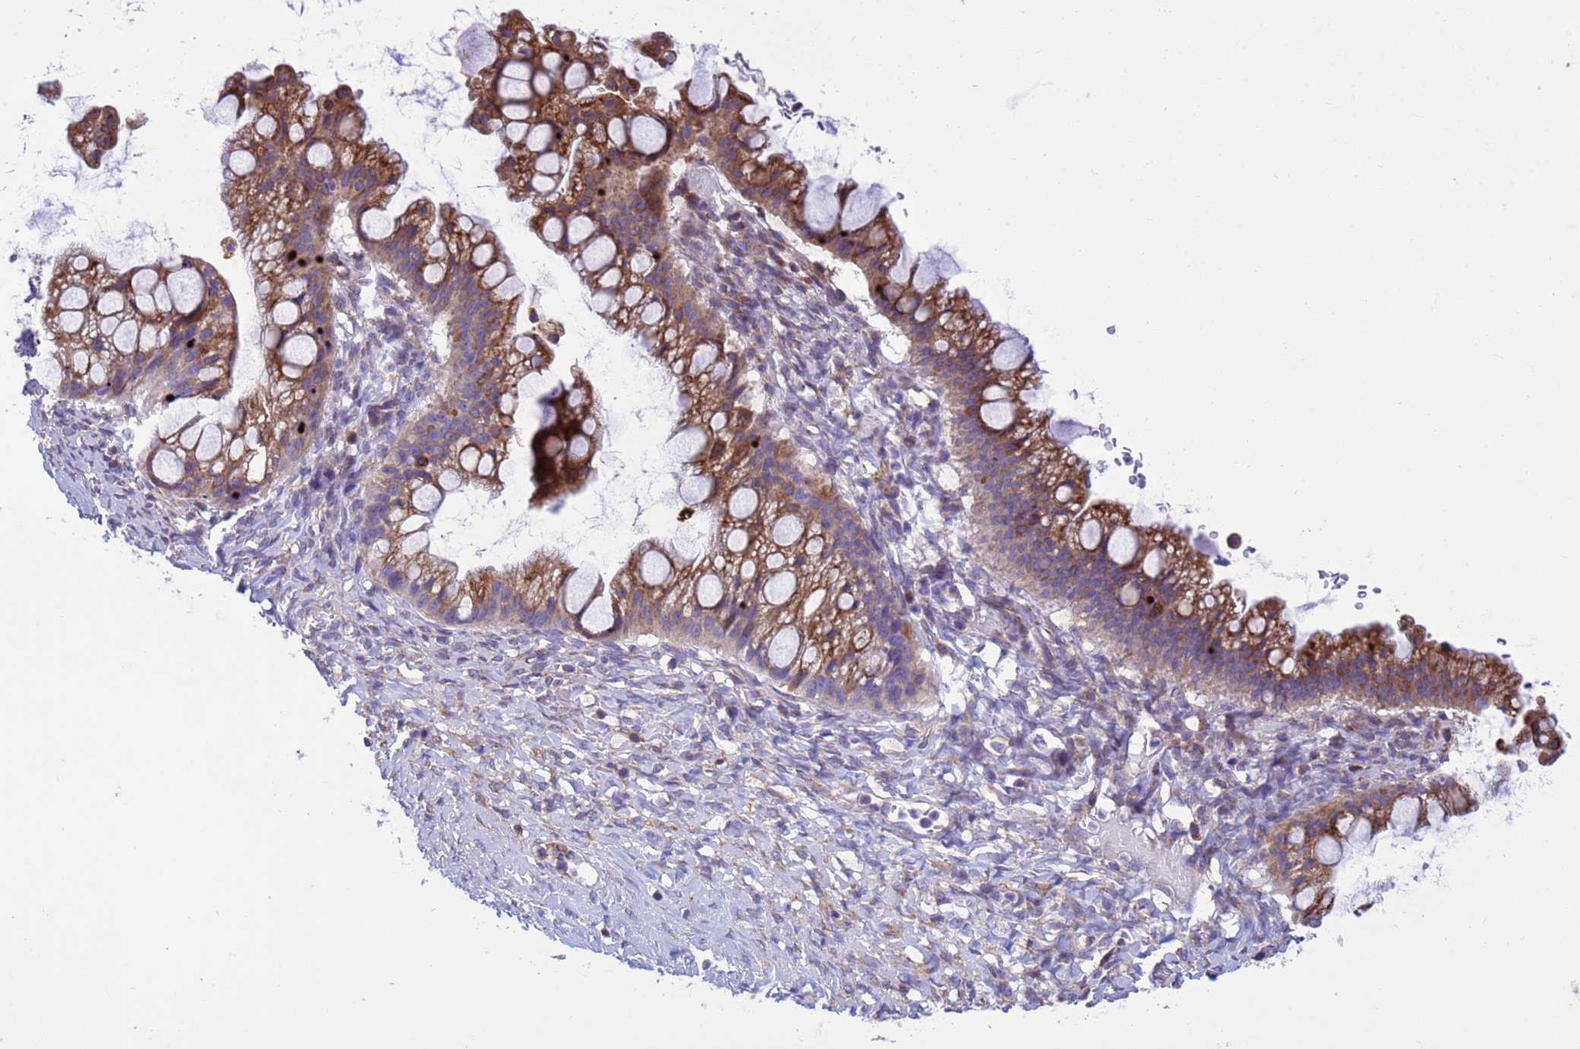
{"staining": {"intensity": "moderate", "quantity": ">75%", "location": "cytoplasmic/membranous"}, "tissue": "ovarian cancer", "cell_type": "Tumor cells", "image_type": "cancer", "snomed": [{"axis": "morphology", "description": "Cystadenocarcinoma, mucinous, NOS"}, {"axis": "topography", "description": "Ovary"}], "caption": "Mucinous cystadenocarcinoma (ovarian) stained with a brown dye demonstrates moderate cytoplasmic/membranous positive staining in about >75% of tumor cells.", "gene": "THAP5", "patient": {"sex": "female", "age": 73}}